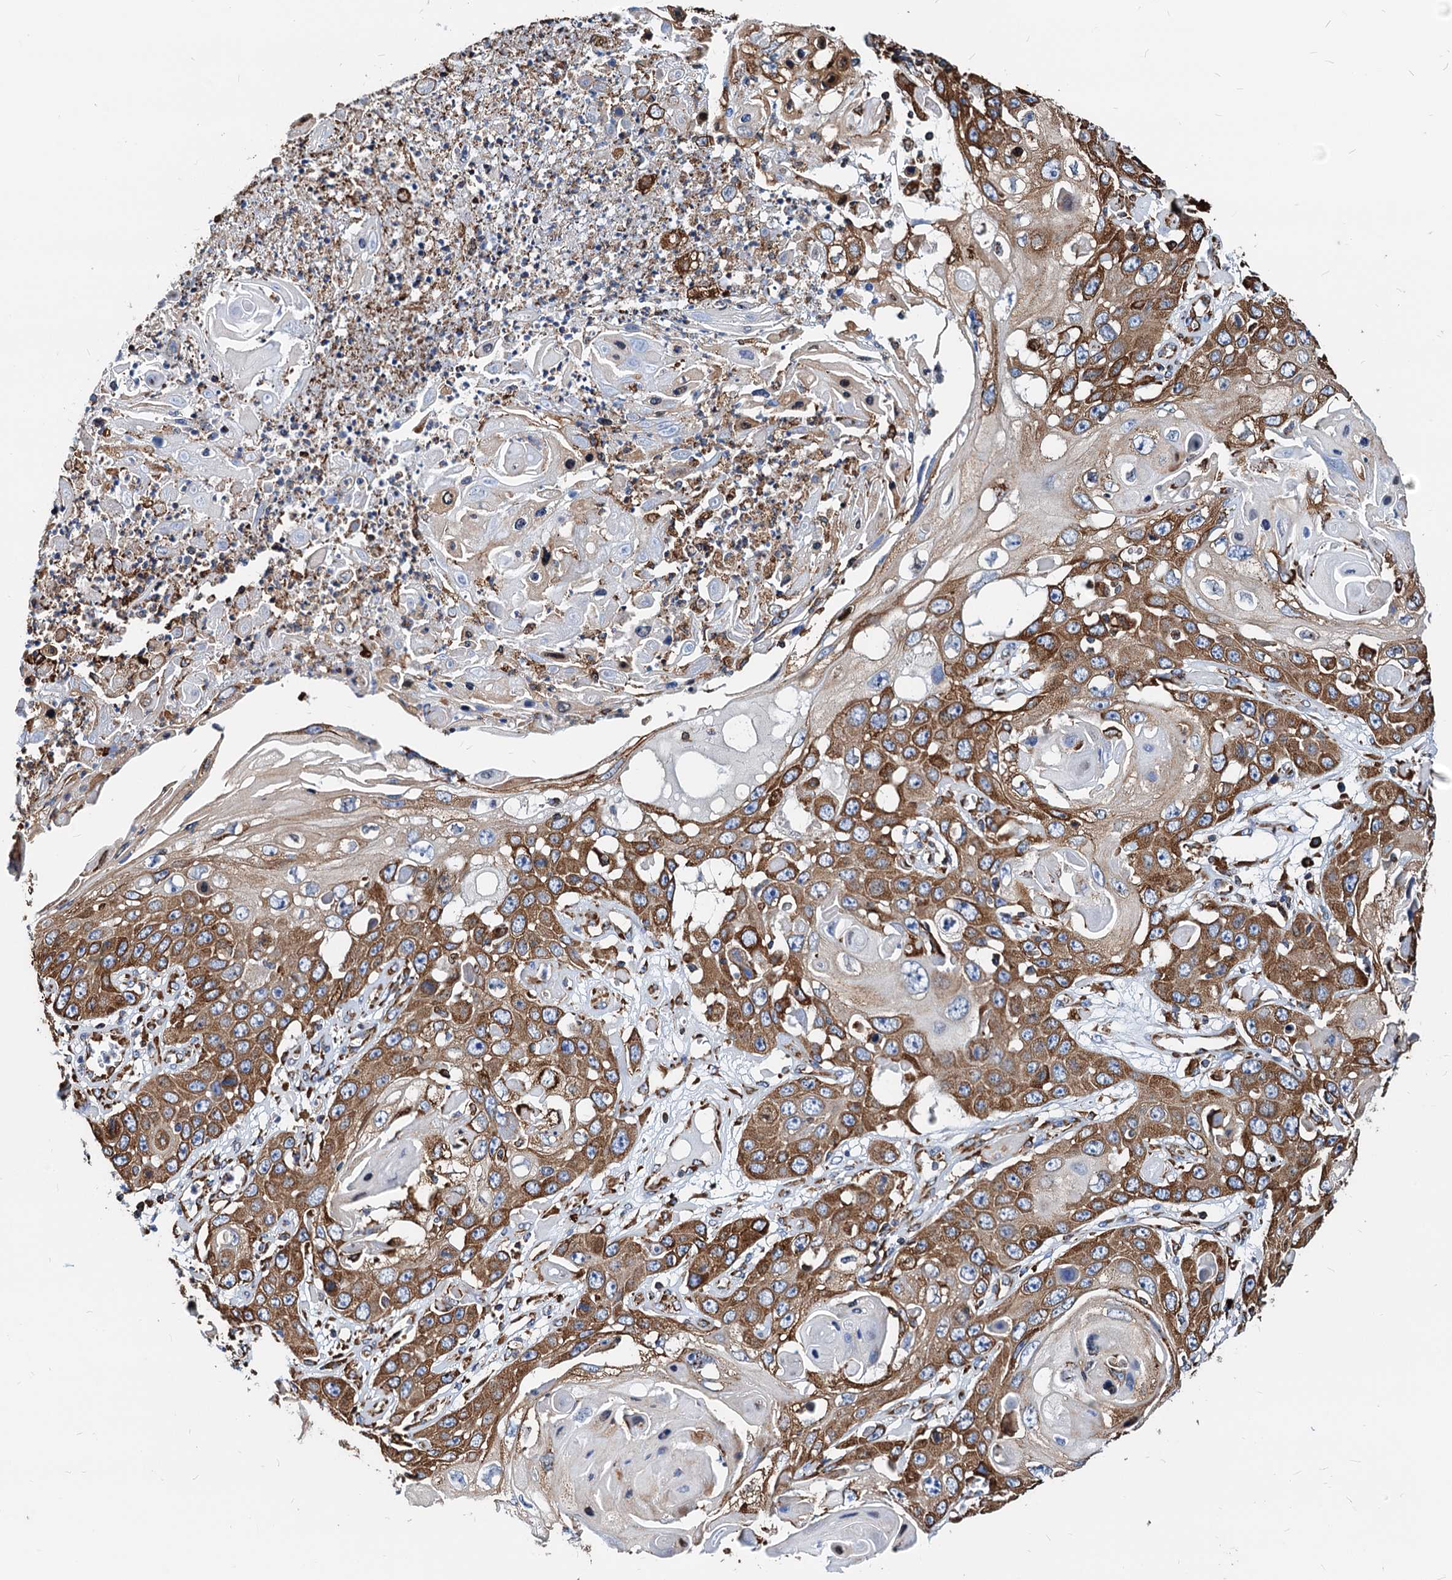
{"staining": {"intensity": "moderate", "quantity": ">75%", "location": "cytoplasmic/membranous"}, "tissue": "skin cancer", "cell_type": "Tumor cells", "image_type": "cancer", "snomed": [{"axis": "morphology", "description": "Squamous cell carcinoma, NOS"}, {"axis": "topography", "description": "Skin"}], "caption": "An IHC photomicrograph of neoplastic tissue is shown. Protein staining in brown labels moderate cytoplasmic/membranous positivity in skin squamous cell carcinoma within tumor cells.", "gene": "HSPA5", "patient": {"sex": "male", "age": 55}}